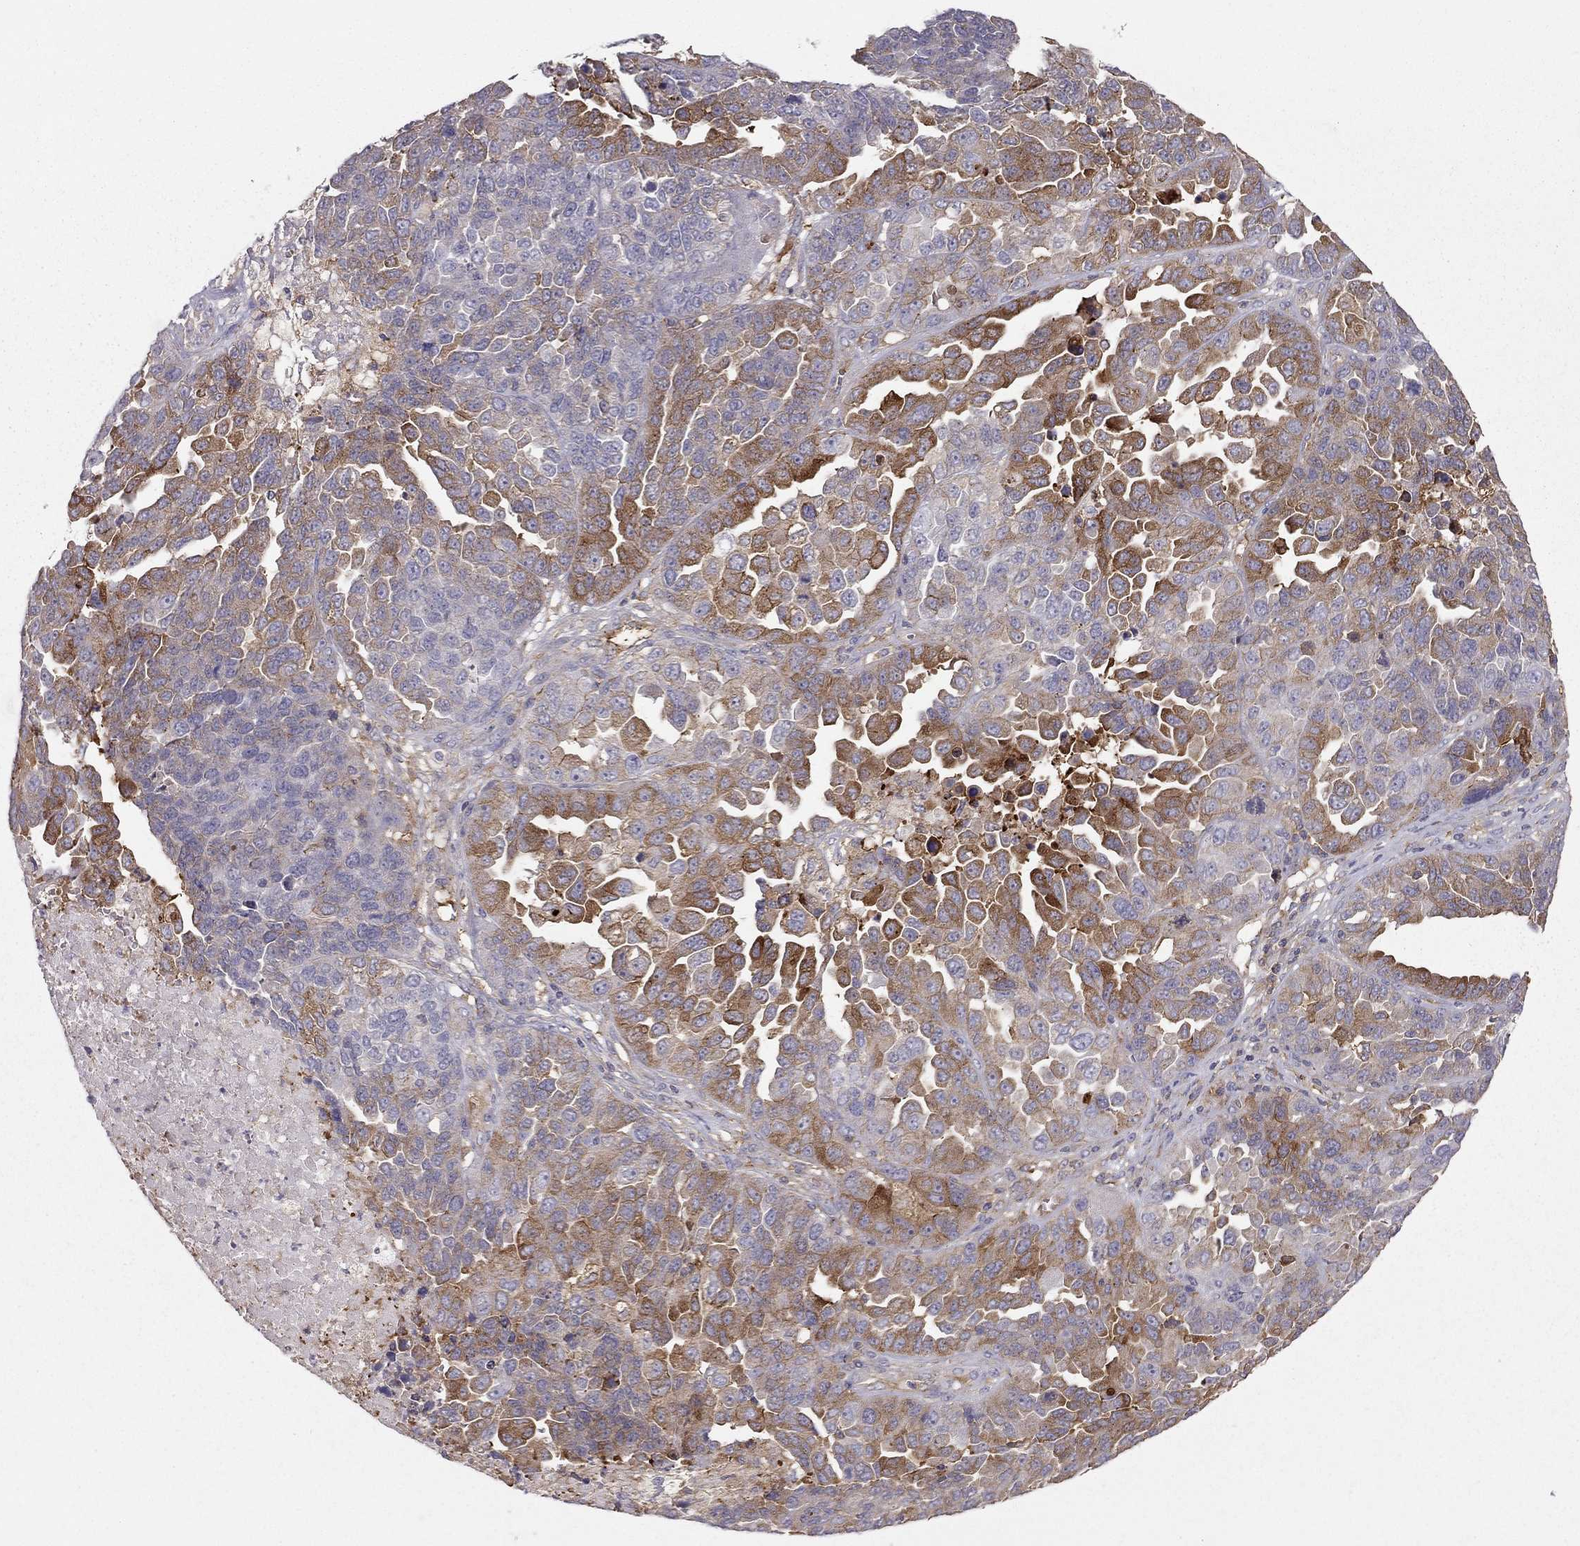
{"staining": {"intensity": "strong", "quantity": "25%-75%", "location": "cytoplasmic/membranous"}, "tissue": "ovarian cancer", "cell_type": "Tumor cells", "image_type": "cancer", "snomed": [{"axis": "morphology", "description": "Cystadenocarcinoma, serous, NOS"}, {"axis": "topography", "description": "Ovary"}], "caption": "Ovarian cancer stained with a brown dye demonstrates strong cytoplasmic/membranous positive staining in approximately 25%-75% of tumor cells.", "gene": "EIF4E3", "patient": {"sex": "female", "age": 87}}